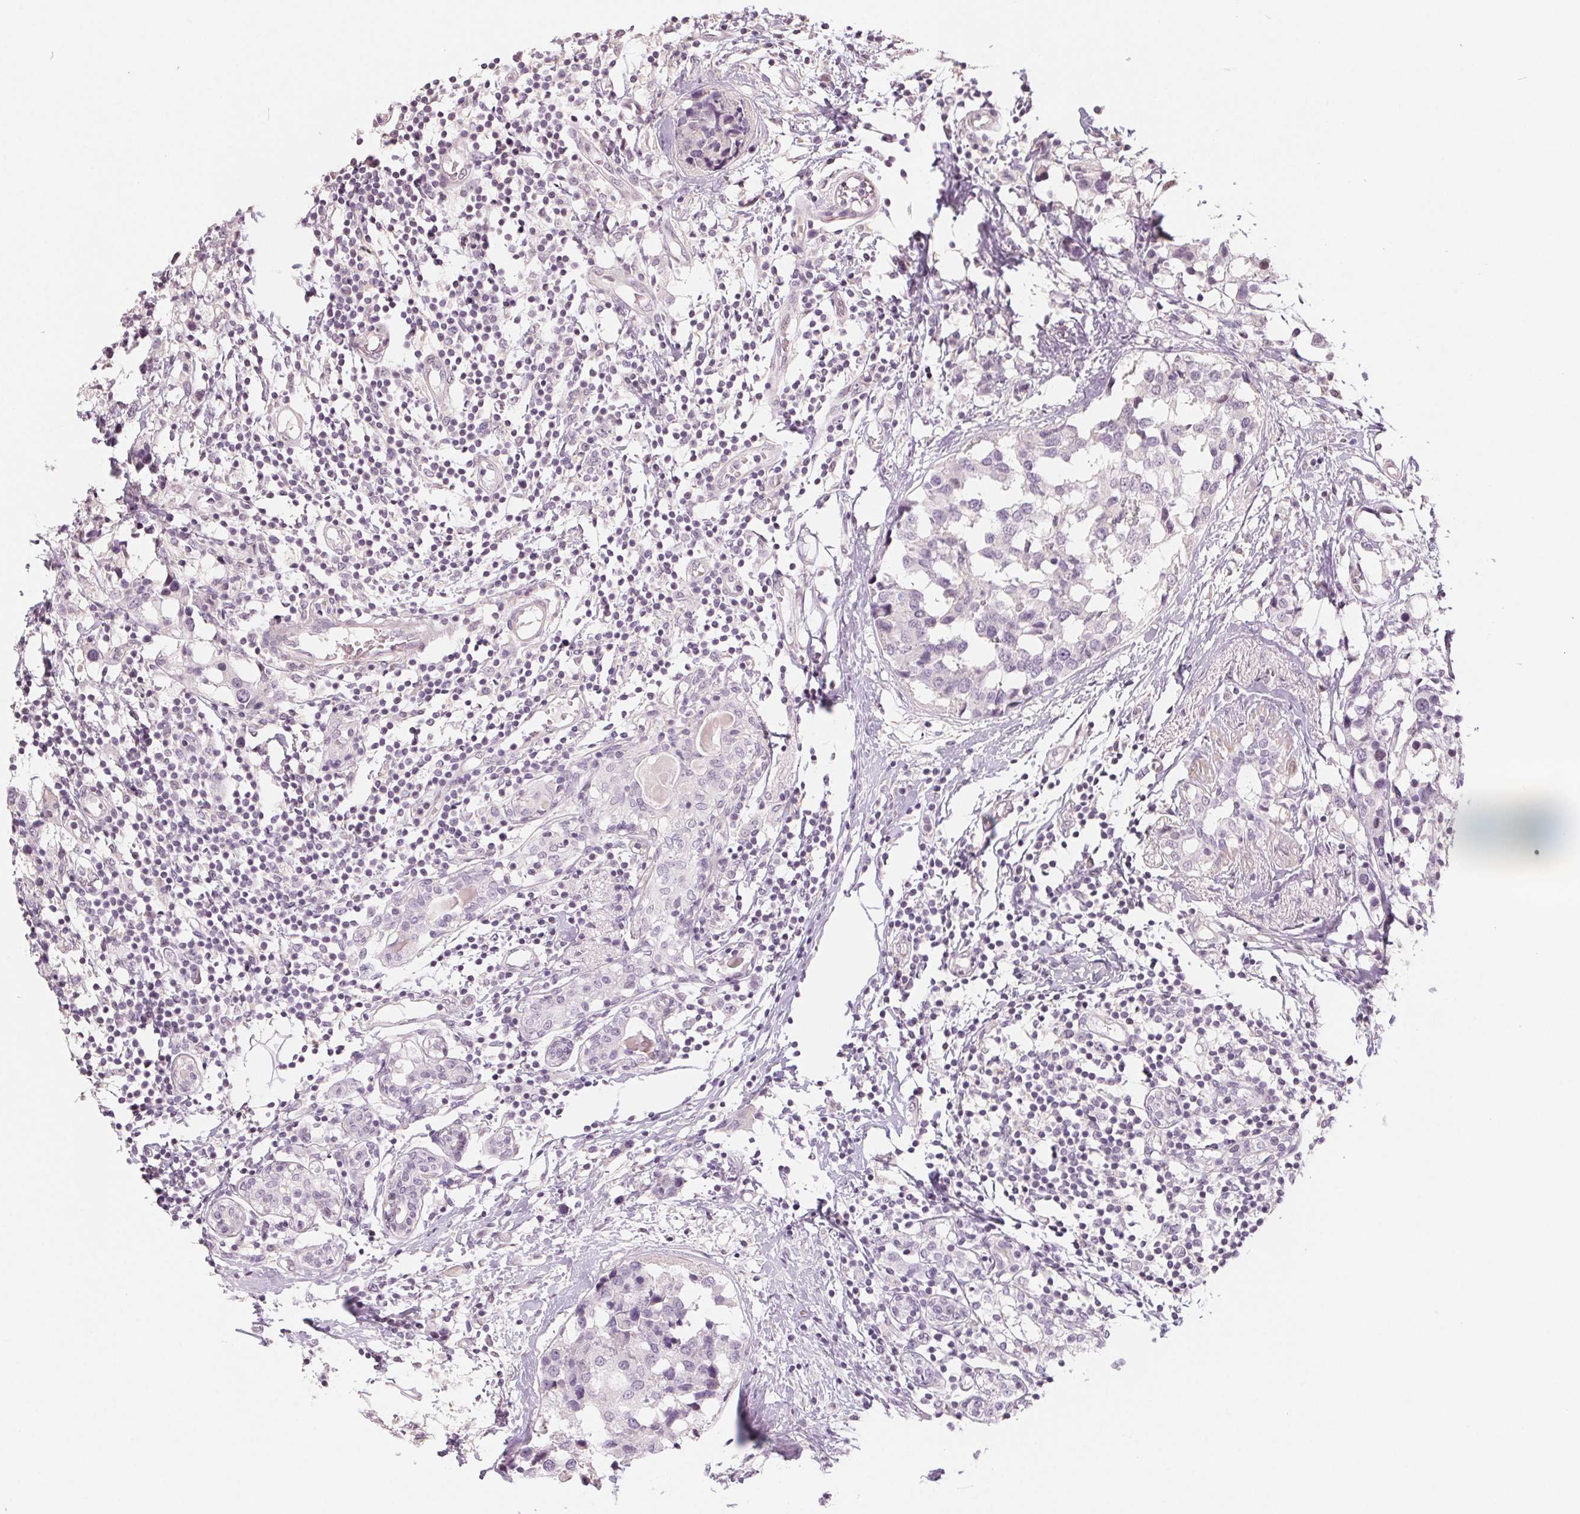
{"staining": {"intensity": "negative", "quantity": "none", "location": "none"}, "tissue": "breast cancer", "cell_type": "Tumor cells", "image_type": "cancer", "snomed": [{"axis": "morphology", "description": "Lobular carcinoma"}, {"axis": "topography", "description": "Breast"}], "caption": "Tumor cells show no significant staining in breast lobular carcinoma.", "gene": "ZBBX", "patient": {"sex": "female", "age": 59}}